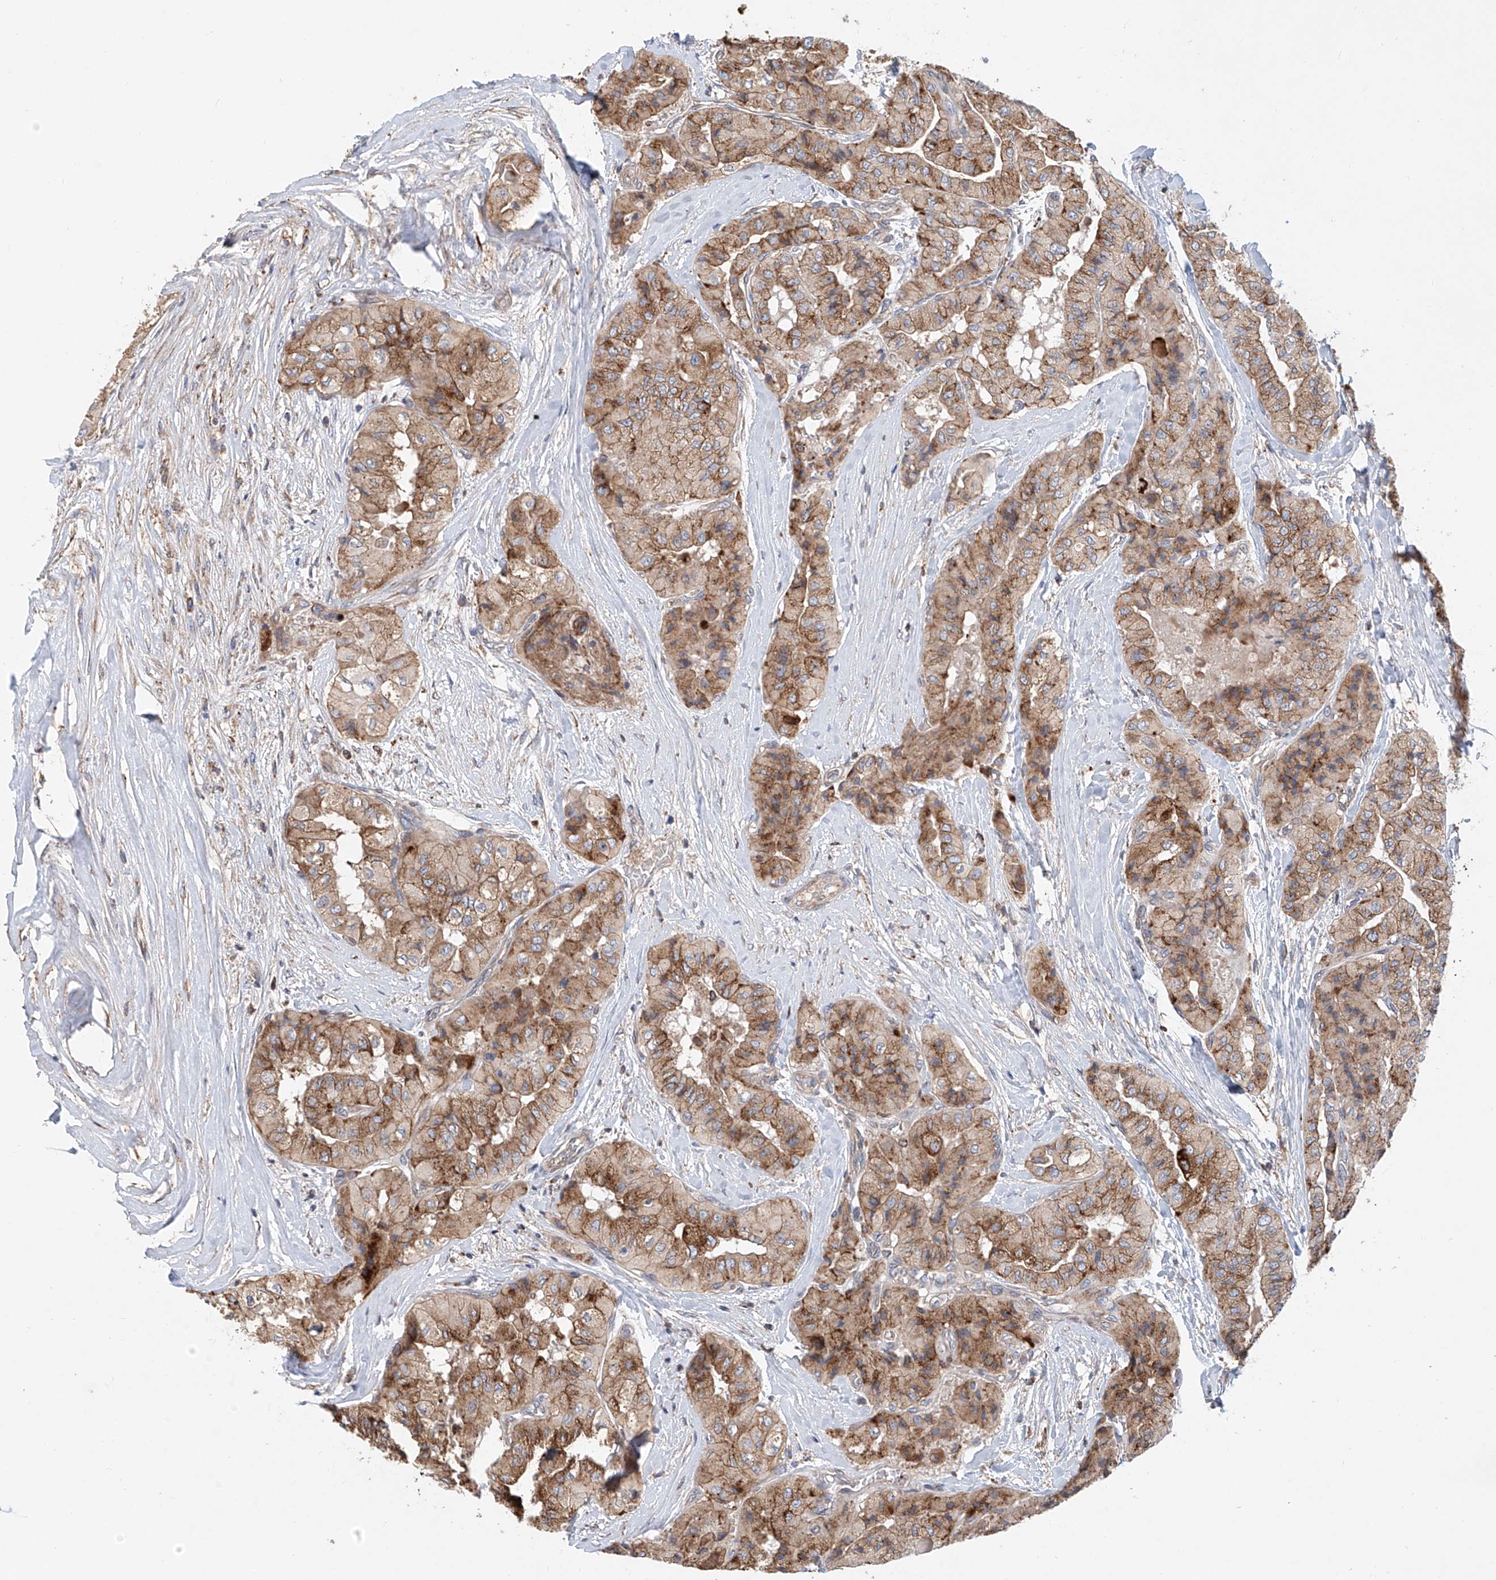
{"staining": {"intensity": "moderate", "quantity": ">75%", "location": "cytoplasmic/membranous"}, "tissue": "thyroid cancer", "cell_type": "Tumor cells", "image_type": "cancer", "snomed": [{"axis": "morphology", "description": "Papillary adenocarcinoma, NOS"}, {"axis": "topography", "description": "Thyroid gland"}], "caption": "Immunohistochemical staining of thyroid cancer (papillary adenocarcinoma) shows medium levels of moderate cytoplasmic/membranous expression in approximately >75% of tumor cells.", "gene": "HGSNAT", "patient": {"sex": "female", "age": 59}}